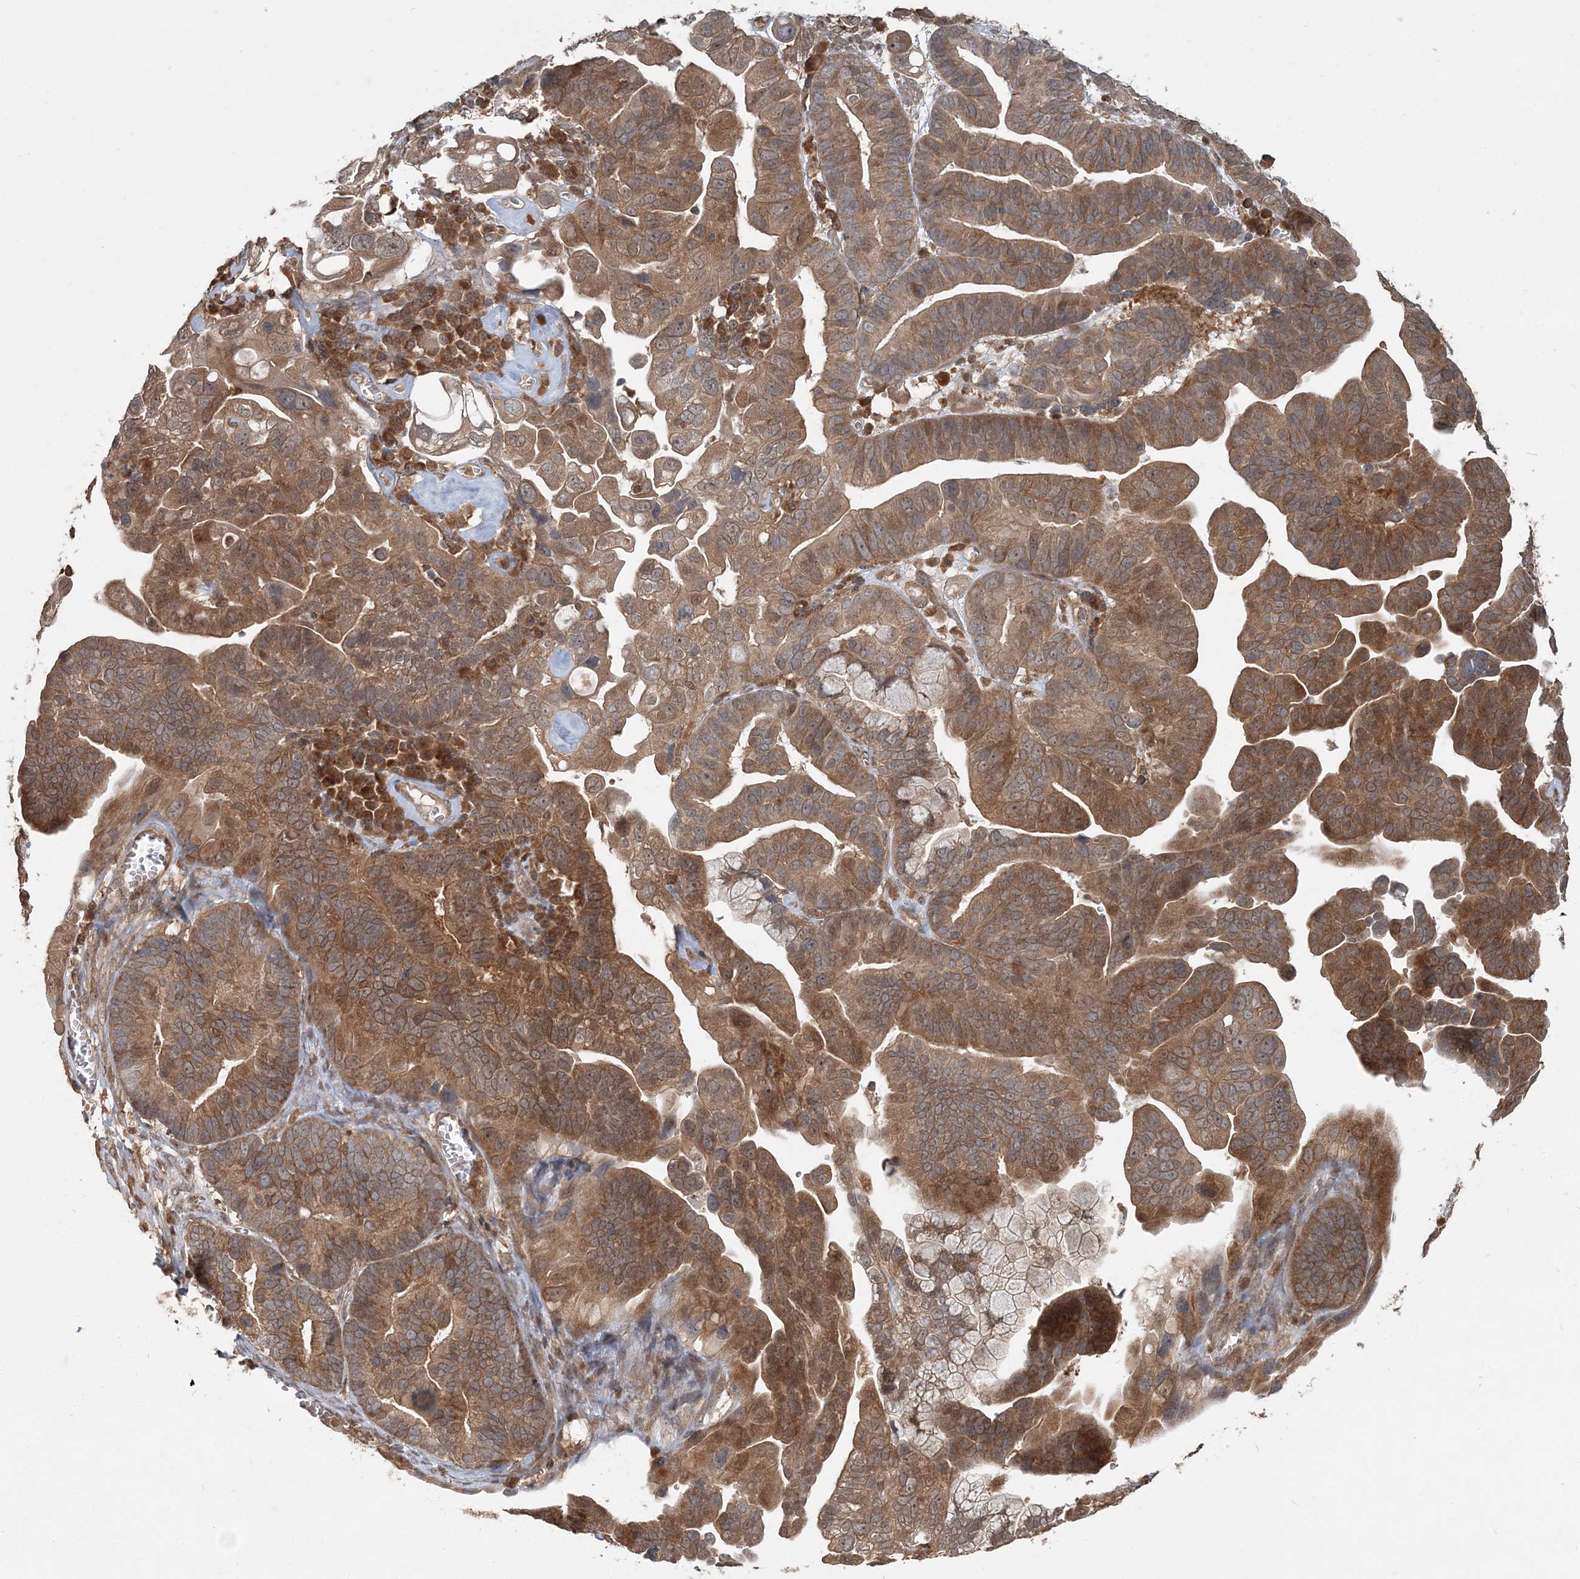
{"staining": {"intensity": "moderate", "quantity": ">75%", "location": "cytoplasmic/membranous"}, "tissue": "ovarian cancer", "cell_type": "Tumor cells", "image_type": "cancer", "snomed": [{"axis": "morphology", "description": "Cystadenocarcinoma, serous, NOS"}, {"axis": "topography", "description": "Ovary"}], "caption": "The immunohistochemical stain highlights moderate cytoplasmic/membranous staining in tumor cells of ovarian cancer tissue.", "gene": "CAB39", "patient": {"sex": "female", "age": 56}}